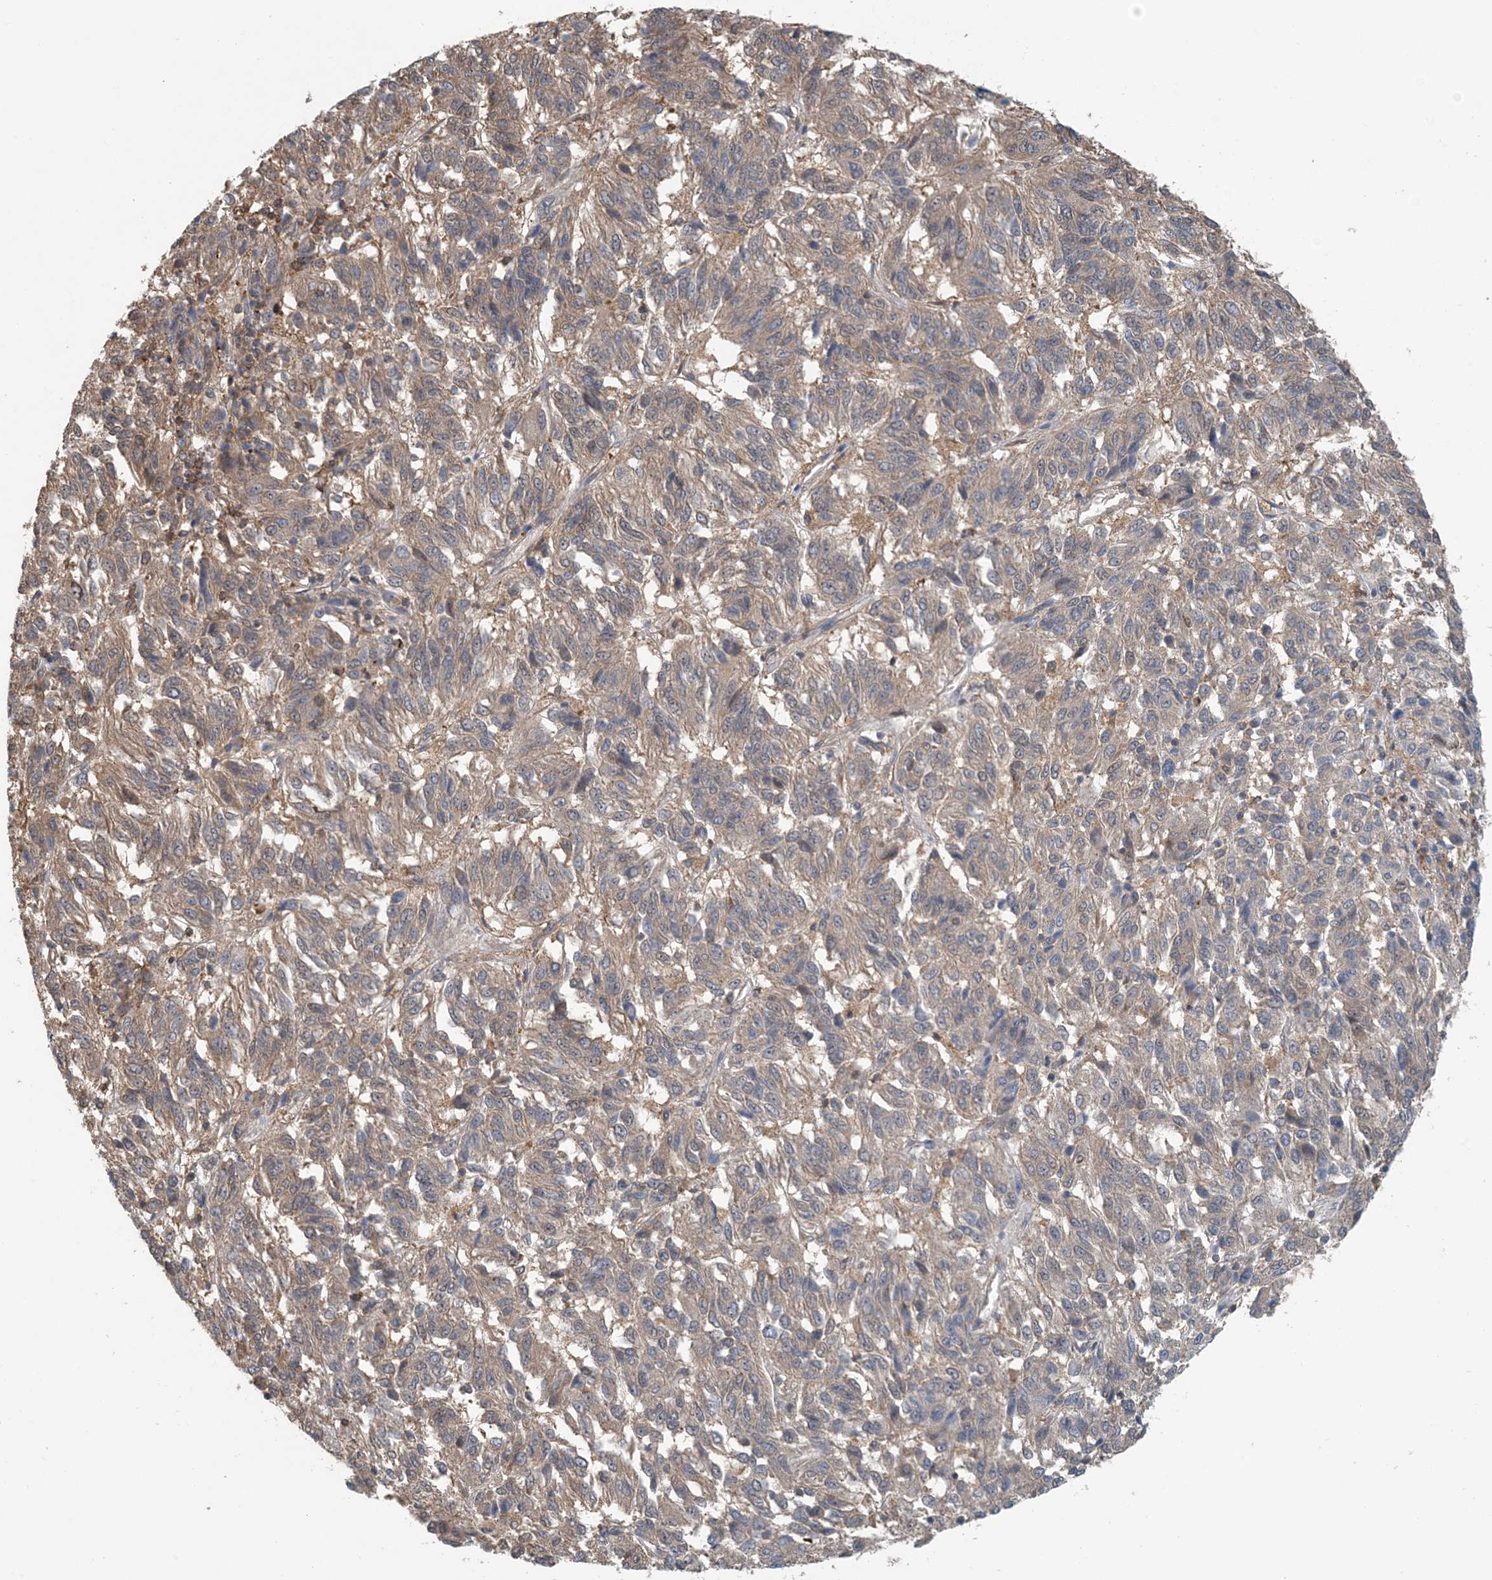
{"staining": {"intensity": "weak", "quantity": ">75%", "location": "cytoplasmic/membranous"}, "tissue": "melanoma", "cell_type": "Tumor cells", "image_type": "cancer", "snomed": [{"axis": "morphology", "description": "Malignant melanoma, Metastatic site"}, {"axis": "topography", "description": "Lung"}], "caption": "Immunohistochemical staining of malignant melanoma (metastatic site) exhibits weak cytoplasmic/membranous protein expression in about >75% of tumor cells.", "gene": "HIKESHI", "patient": {"sex": "male", "age": 64}}